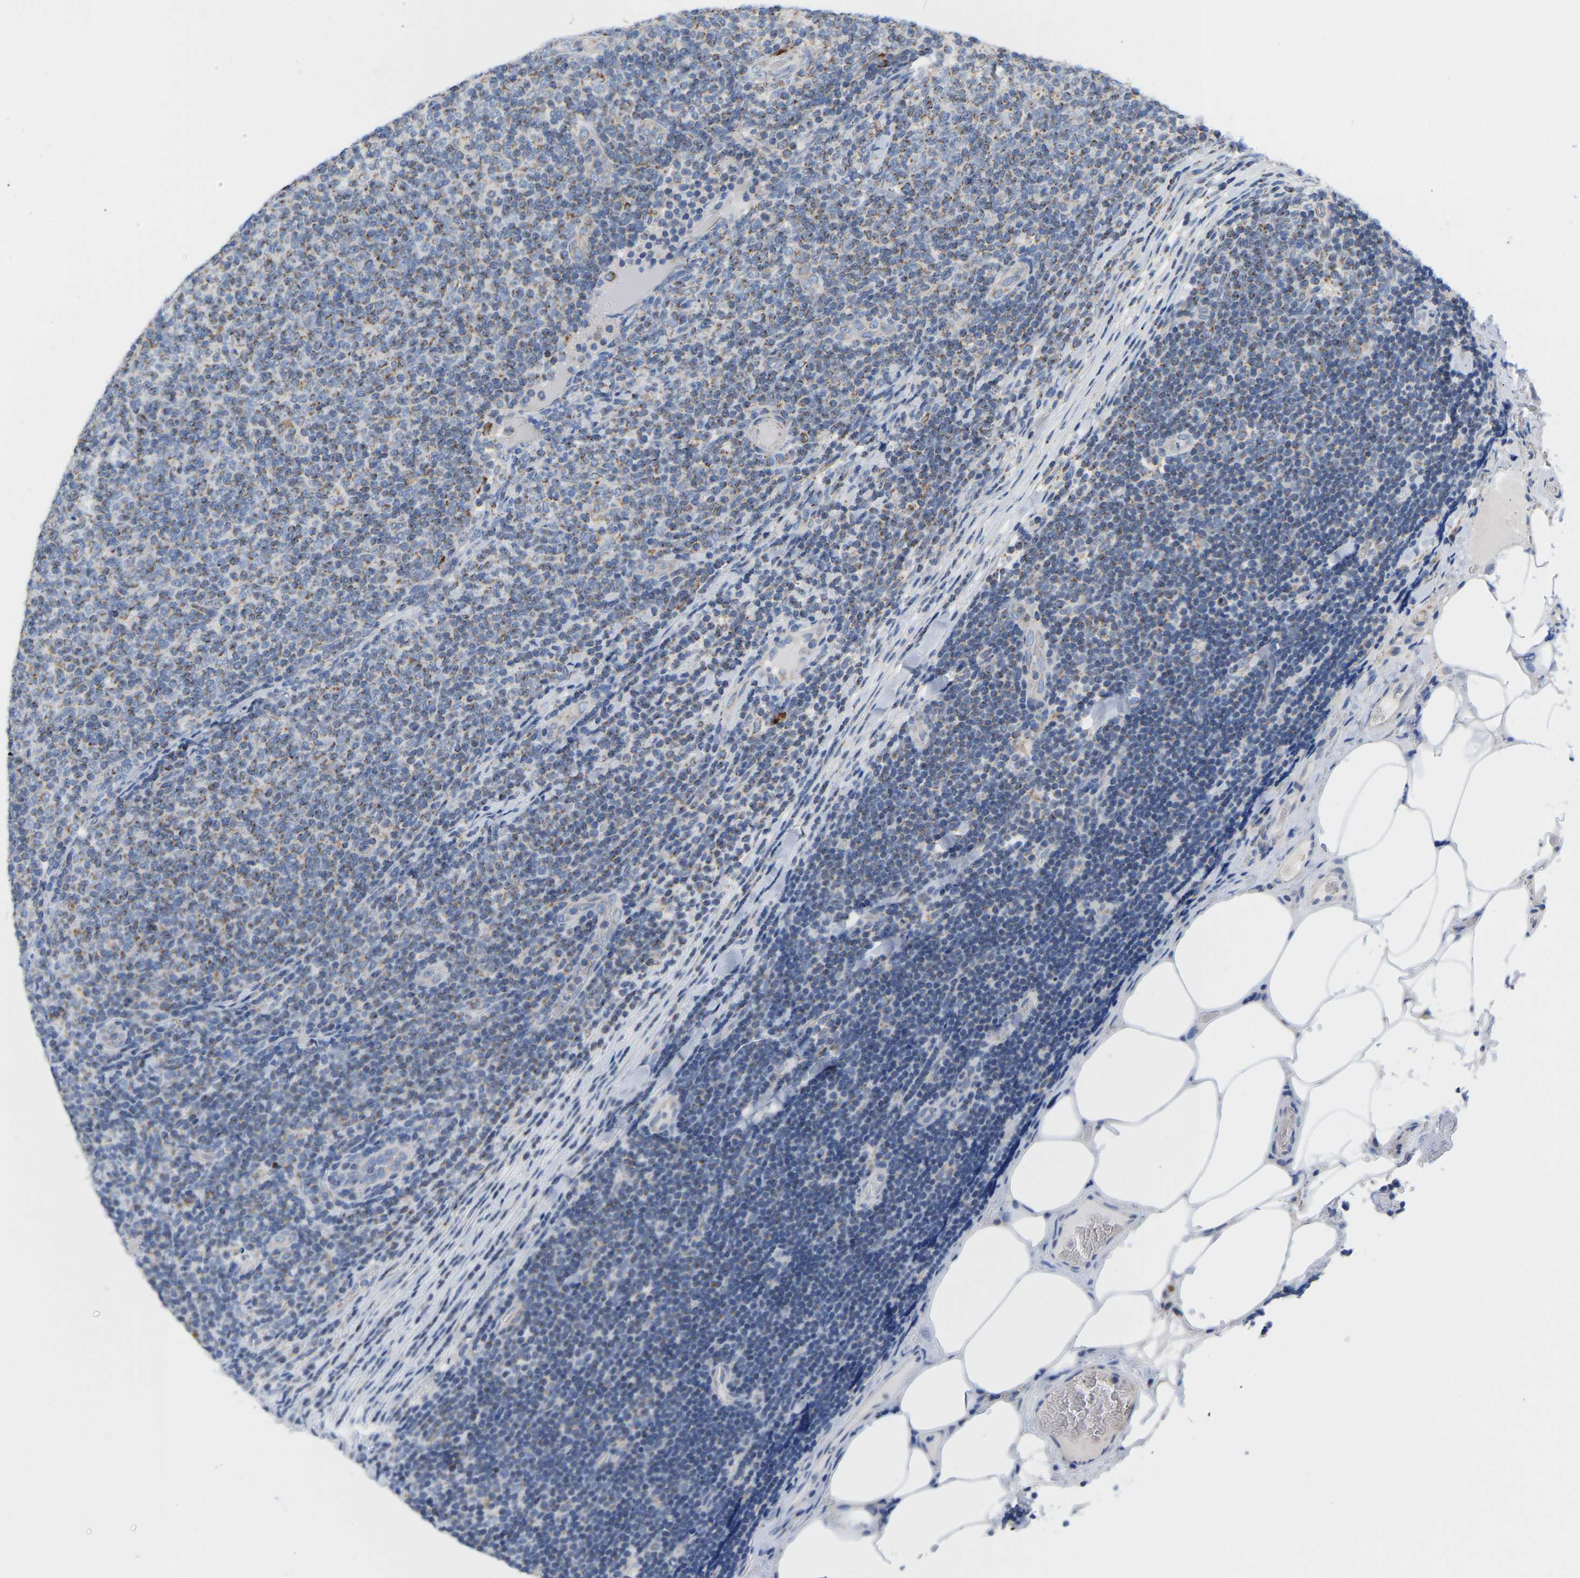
{"staining": {"intensity": "weak", "quantity": "25%-75%", "location": "cytoplasmic/membranous"}, "tissue": "lymphoma", "cell_type": "Tumor cells", "image_type": "cancer", "snomed": [{"axis": "morphology", "description": "Malignant lymphoma, non-Hodgkin's type, Low grade"}, {"axis": "topography", "description": "Lymph node"}], "caption": "A brown stain highlights weak cytoplasmic/membranous expression of a protein in human lymphoma tumor cells.", "gene": "CBLB", "patient": {"sex": "male", "age": 66}}